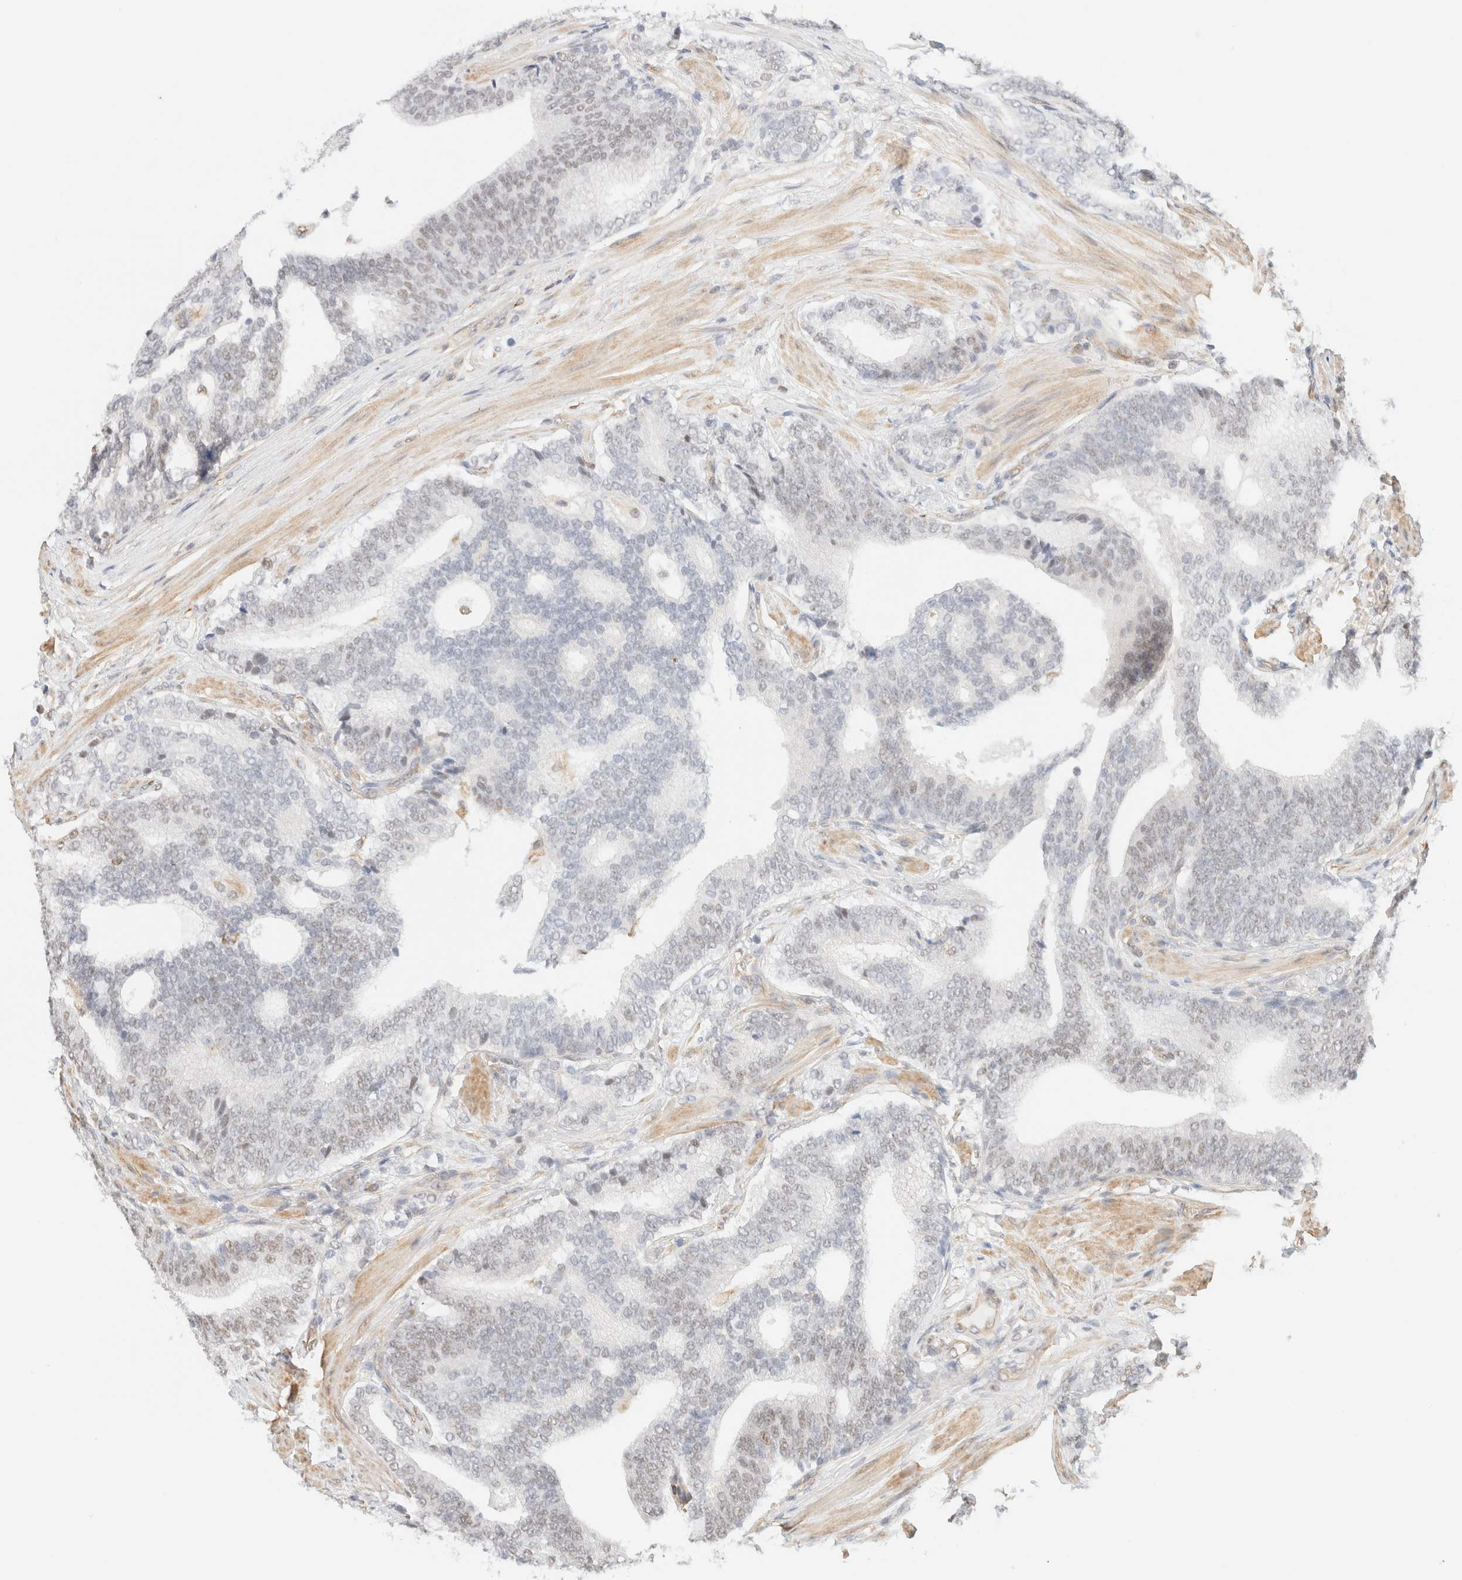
{"staining": {"intensity": "weak", "quantity": "<25%", "location": "nuclear"}, "tissue": "prostate cancer", "cell_type": "Tumor cells", "image_type": "cancer", "snomed": [{"axis": "morphology", "description": "Adenocarcinoma, High grade"}, {"axis": "topography", "description": "Prostate"}], "caption": "This is a image of immunohistochemistry staining of high-grade adenocarcinoma (prostate), which shows no staining in tumor cells. (Immunohistochemistry, brightfield microscopy, high magnification).", "gene": "ARID5A", "patient": {"sex": "male", "age": 55}}